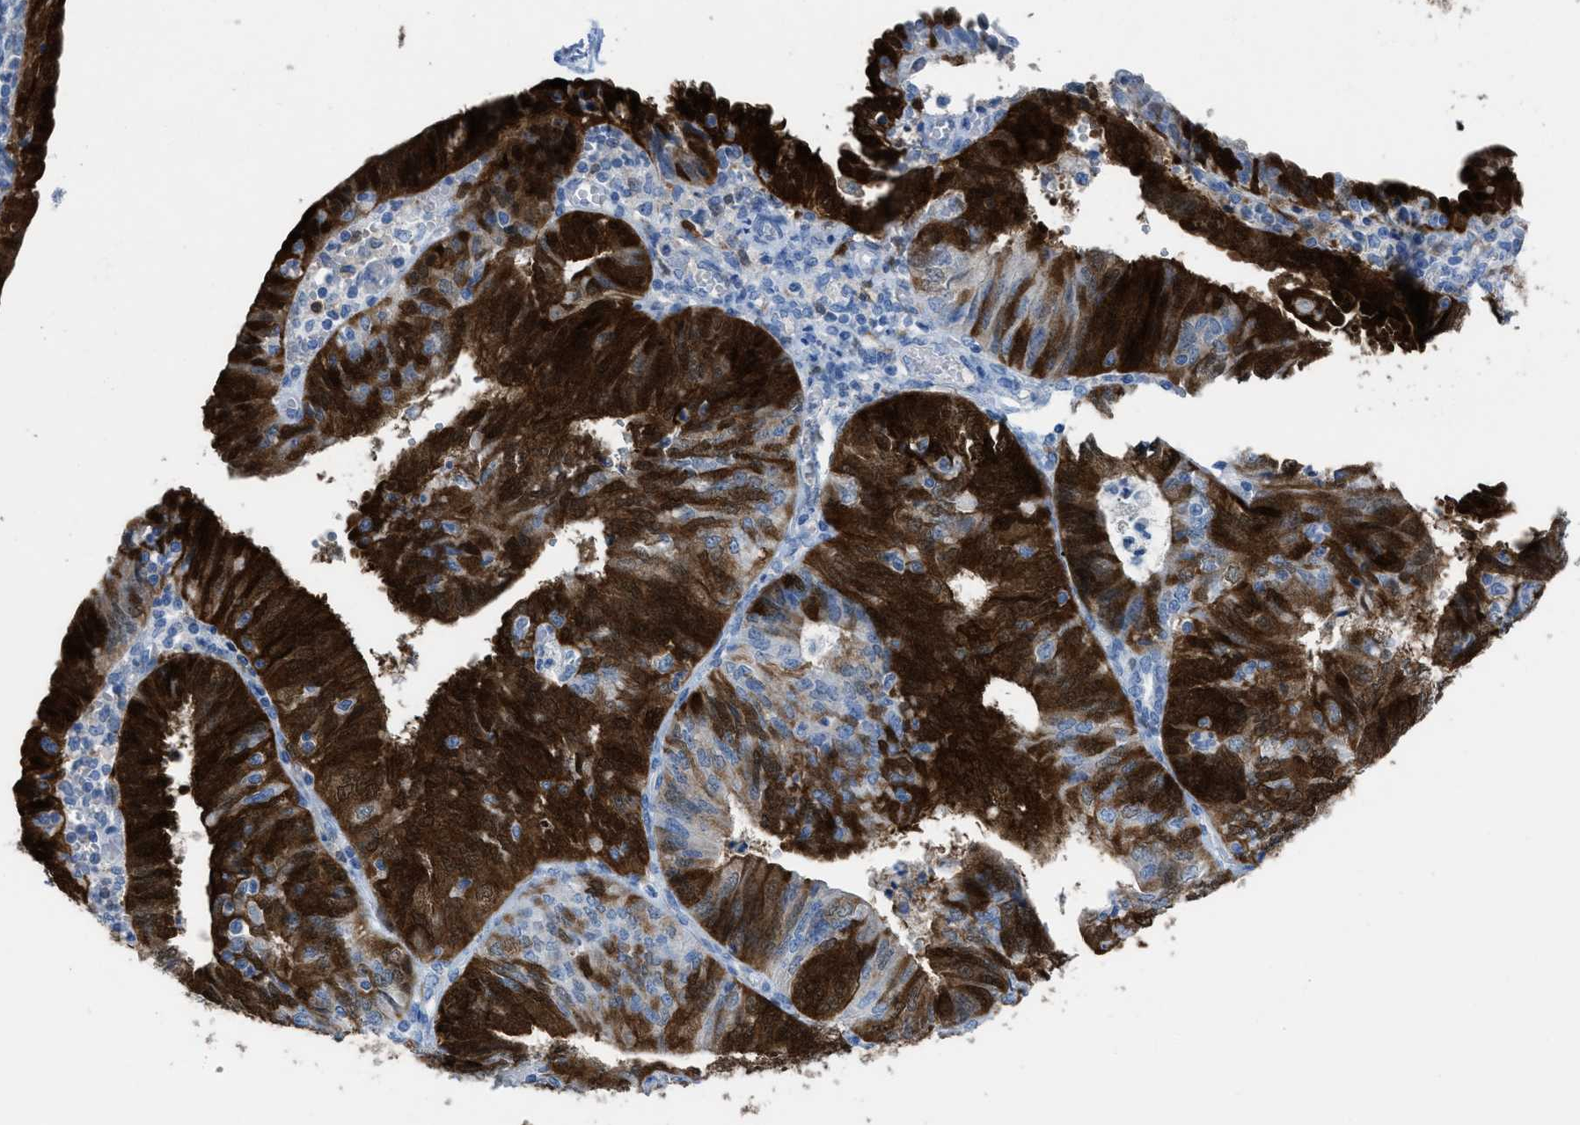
{"staining": {"intensity": "strong", "quantity": ">75%", "location": "cytoplasmic/membranous,nuclear"}, "tissue": "endometrial cancer", "cell_type": "Tumor cells", "image_type": "cancer", "snomed": [{"axis": "morphology", "description": "Adenocarcinoma, NOS"}, {"axis": "topography", "description": "Endometrium"}], "caption": "The immunohistochemical stain shows strong cytoplasmic/membranous and nuclear staining in tumor cells of endometrial cancer (adenocarcinoma) tissue.", "gene": "CDKN2A", "patient": {"sex": "female", "age": 58}}